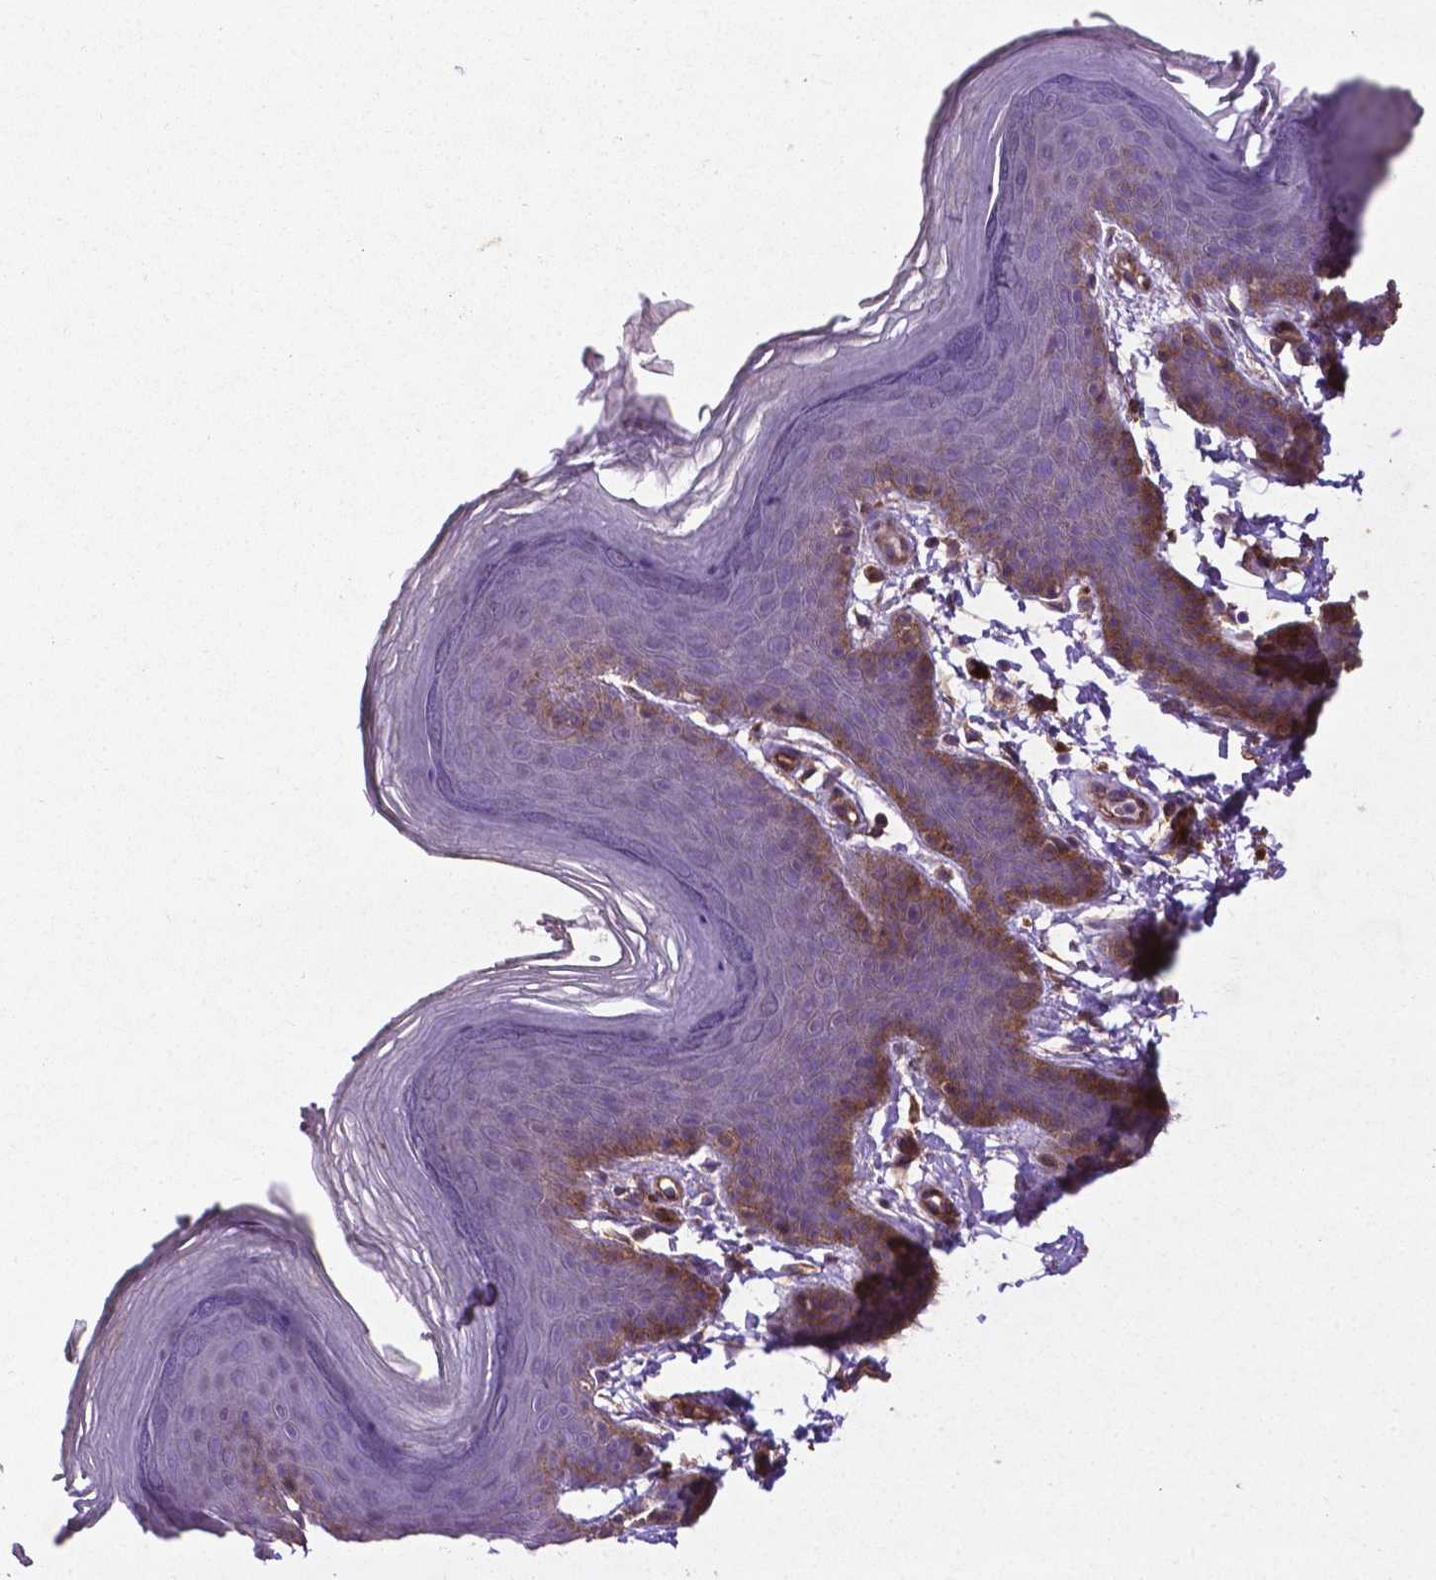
{"staining": {"intensity": "moderate", "quantity": "<25%", "location": "cytoplasmic/membranous"}, "tissue": "skin", "cell_type": "Epidermal cells", "image_type": "normal", "snomed": [{"axis": "morphology", "description": "Normal tissue, NOS"}, {"axis": "topography", "description": "Anal"}], "caption": "Human skin stained for a protein (brown) demonstrates moderate cytoplasmic/membranous positive expression in approximately <25% of epidermal cells.", "gene": "RRAS", "patient": {"sex": "male", "age": 53}}